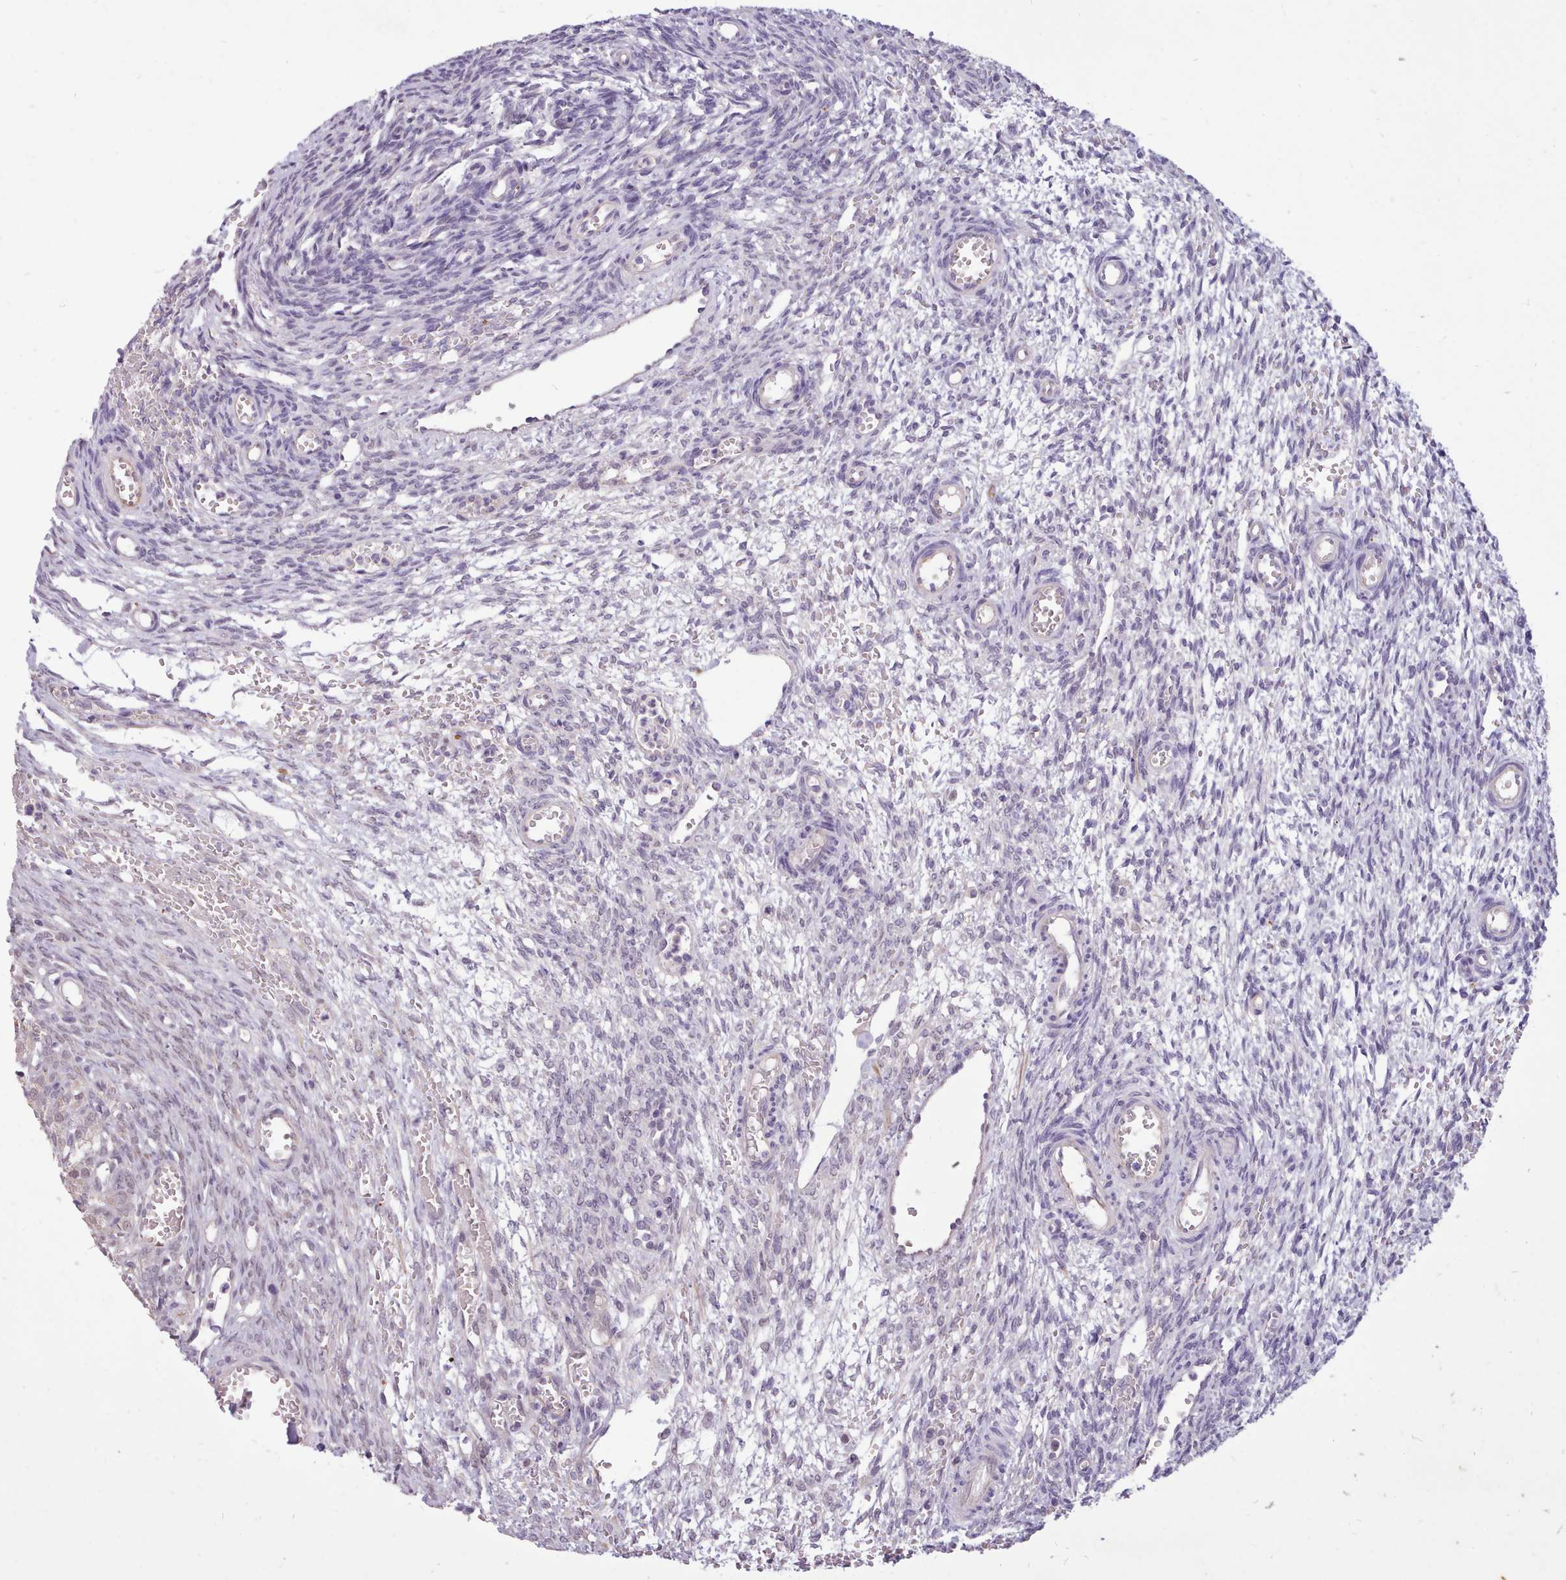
{"staining": {"intensity": "negative", "quantity": "none", "location": "none"}, "tissue": "ovary", "cell_type": "Ovarian stroma cells", "image_type": "normal", "snomed": [{"axis": "morphology", "description": "Normal tissue, NOS"}, {"axis": "topography", "description": "Ovary"}], "caption": "This is a micrograph of immunohistochemistry staining of normal ovary, which shows no expression in ovarian stroma cells.", "gene": "ZNF607", "patient": {"sex": "female", "age": 39}}